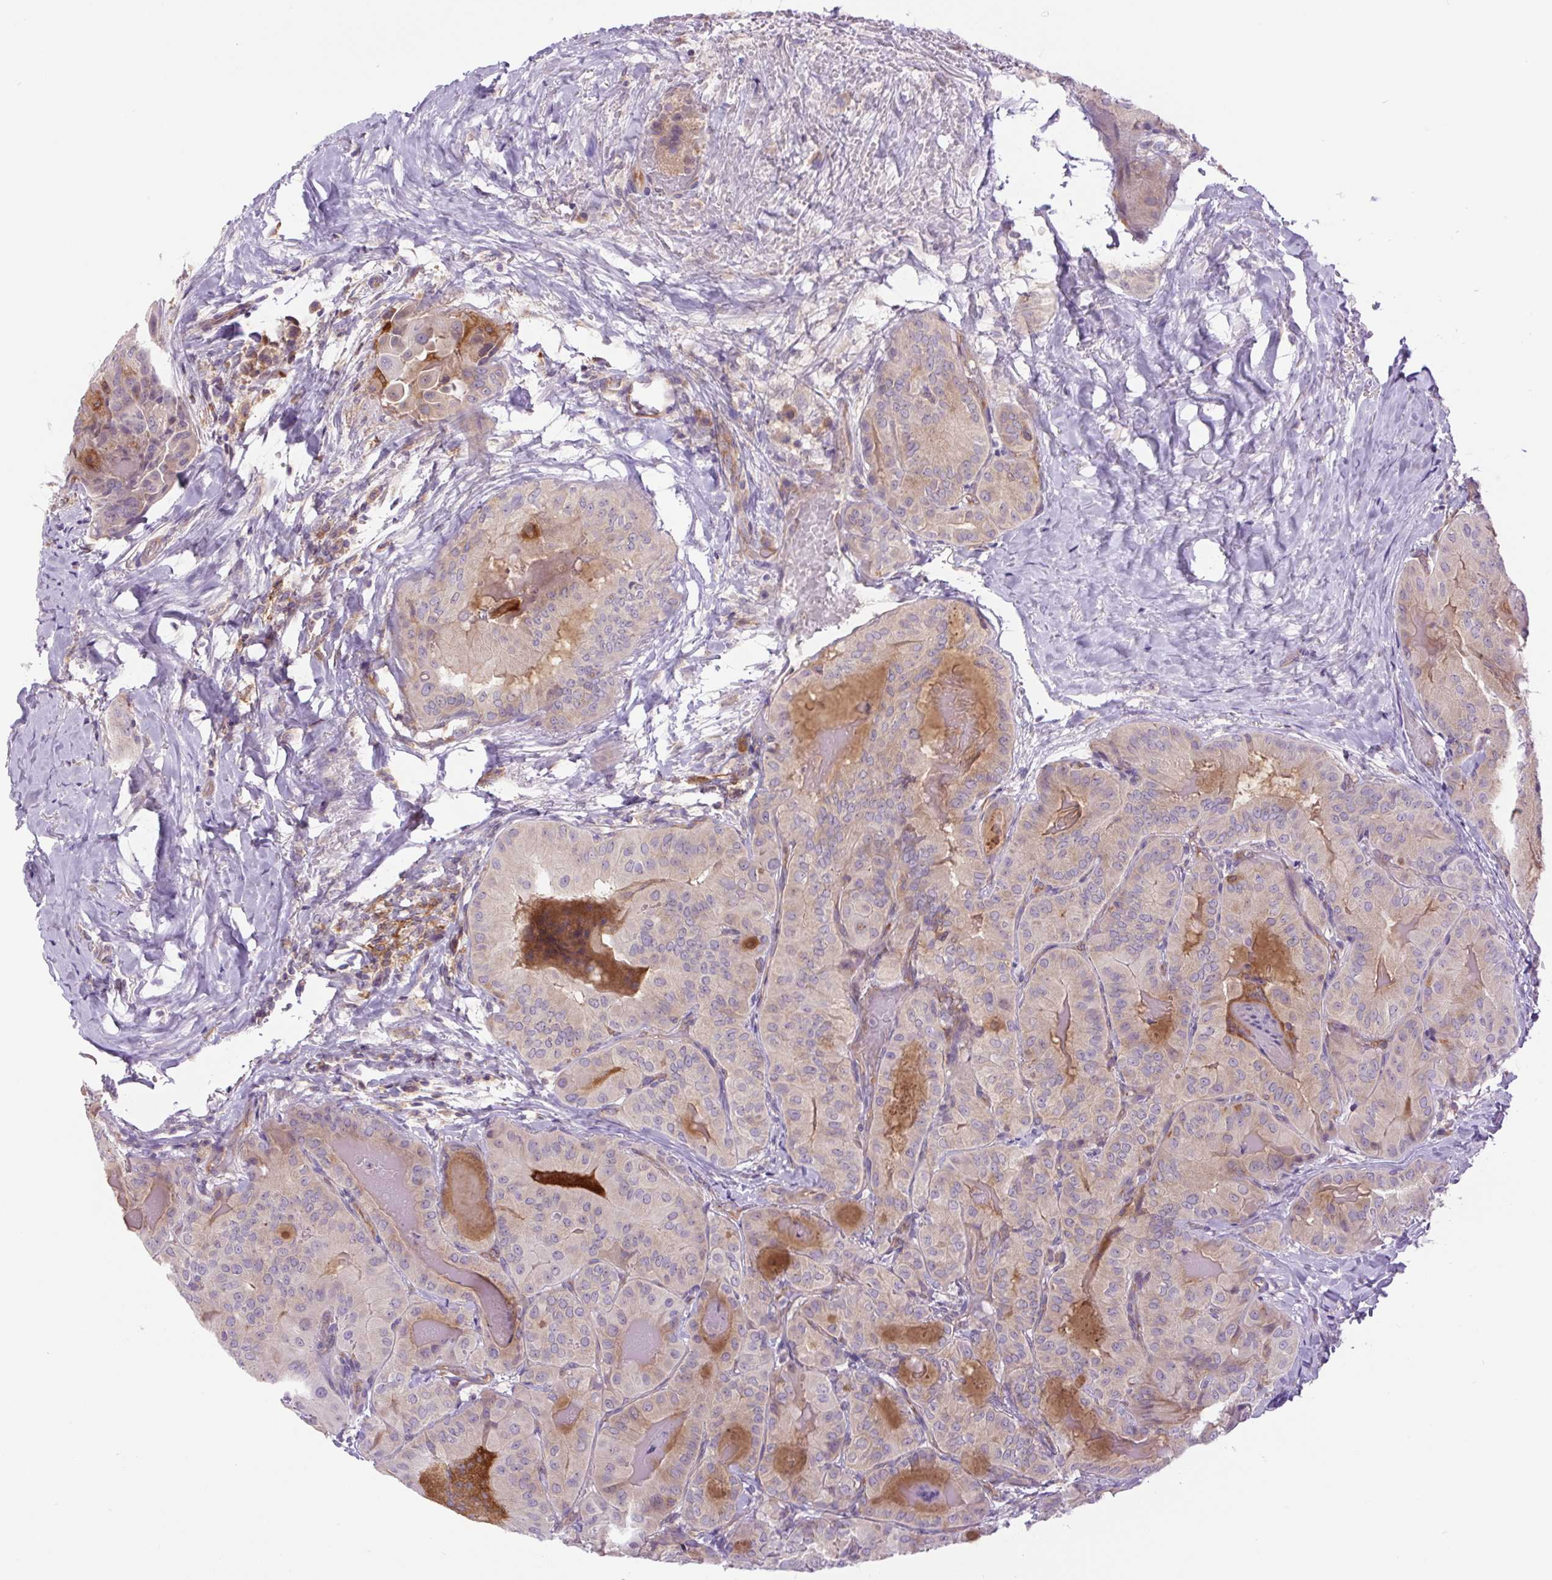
{"staining": {"intensity": "weak", "quantity": "<25%", "location": "cytoplasmic/membranous"}, "tissue": "thyroid cancer", "cell_type": "Tumor cells", "image_type": "cancer", "snomed": [{"axis": "morphology", "description": "Papillary adenocarcinoma, NOS"}, {"axis": "topography", "description": "Thyroid gland"}], "caption": "DAB immunohistochemical staining of human thyroid cancer reveals no significant expression in tumor cells.", "gene": "MINK1", "patient": {"sex": "female", "age": 68}}